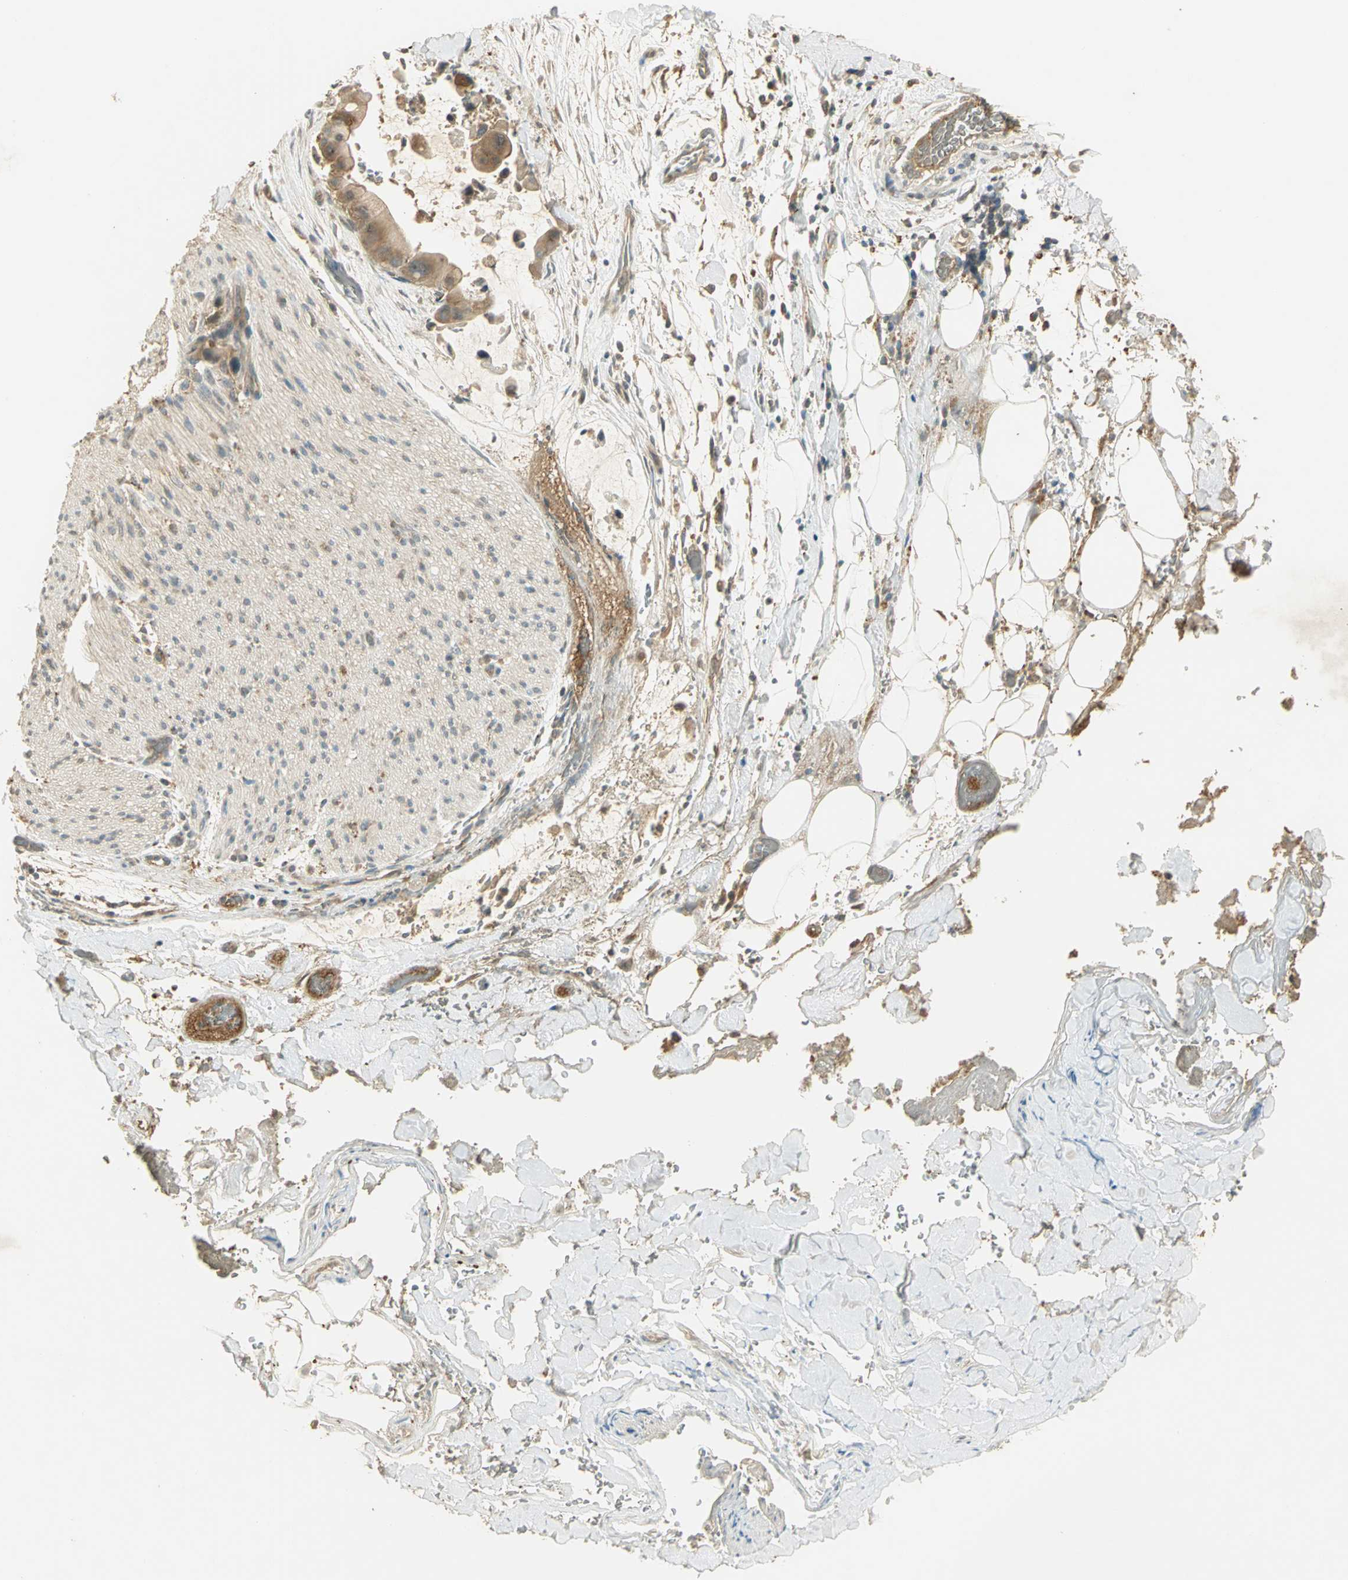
{"staining": {"intensity": "weak", "quantity": ">75%", "location": "cytoplasmic/membranous"}, "tissue": "adipose tissue", "cell_type": "Adipocytes", "image_type": "normal", "snomed": [{"axis": "morphology", "description": "Normal tissue, NOS"}, {"axis": "morphology", "description": "Cholangiocarcinoma"}, {"axis": "topography", "description": "Liver"}, {"axis": "topography", "description": "Peripheral nerve tissue"}], "caption": "High-power microscopy captured an immunohistochemistry photomicrograph of normal adipose tissue, revealing weak cytoplasmic/membranous staining in approximately >75% of adipocytes.", "gene": "KEAP1", "patient": {"sex": "male", "age": 50}}